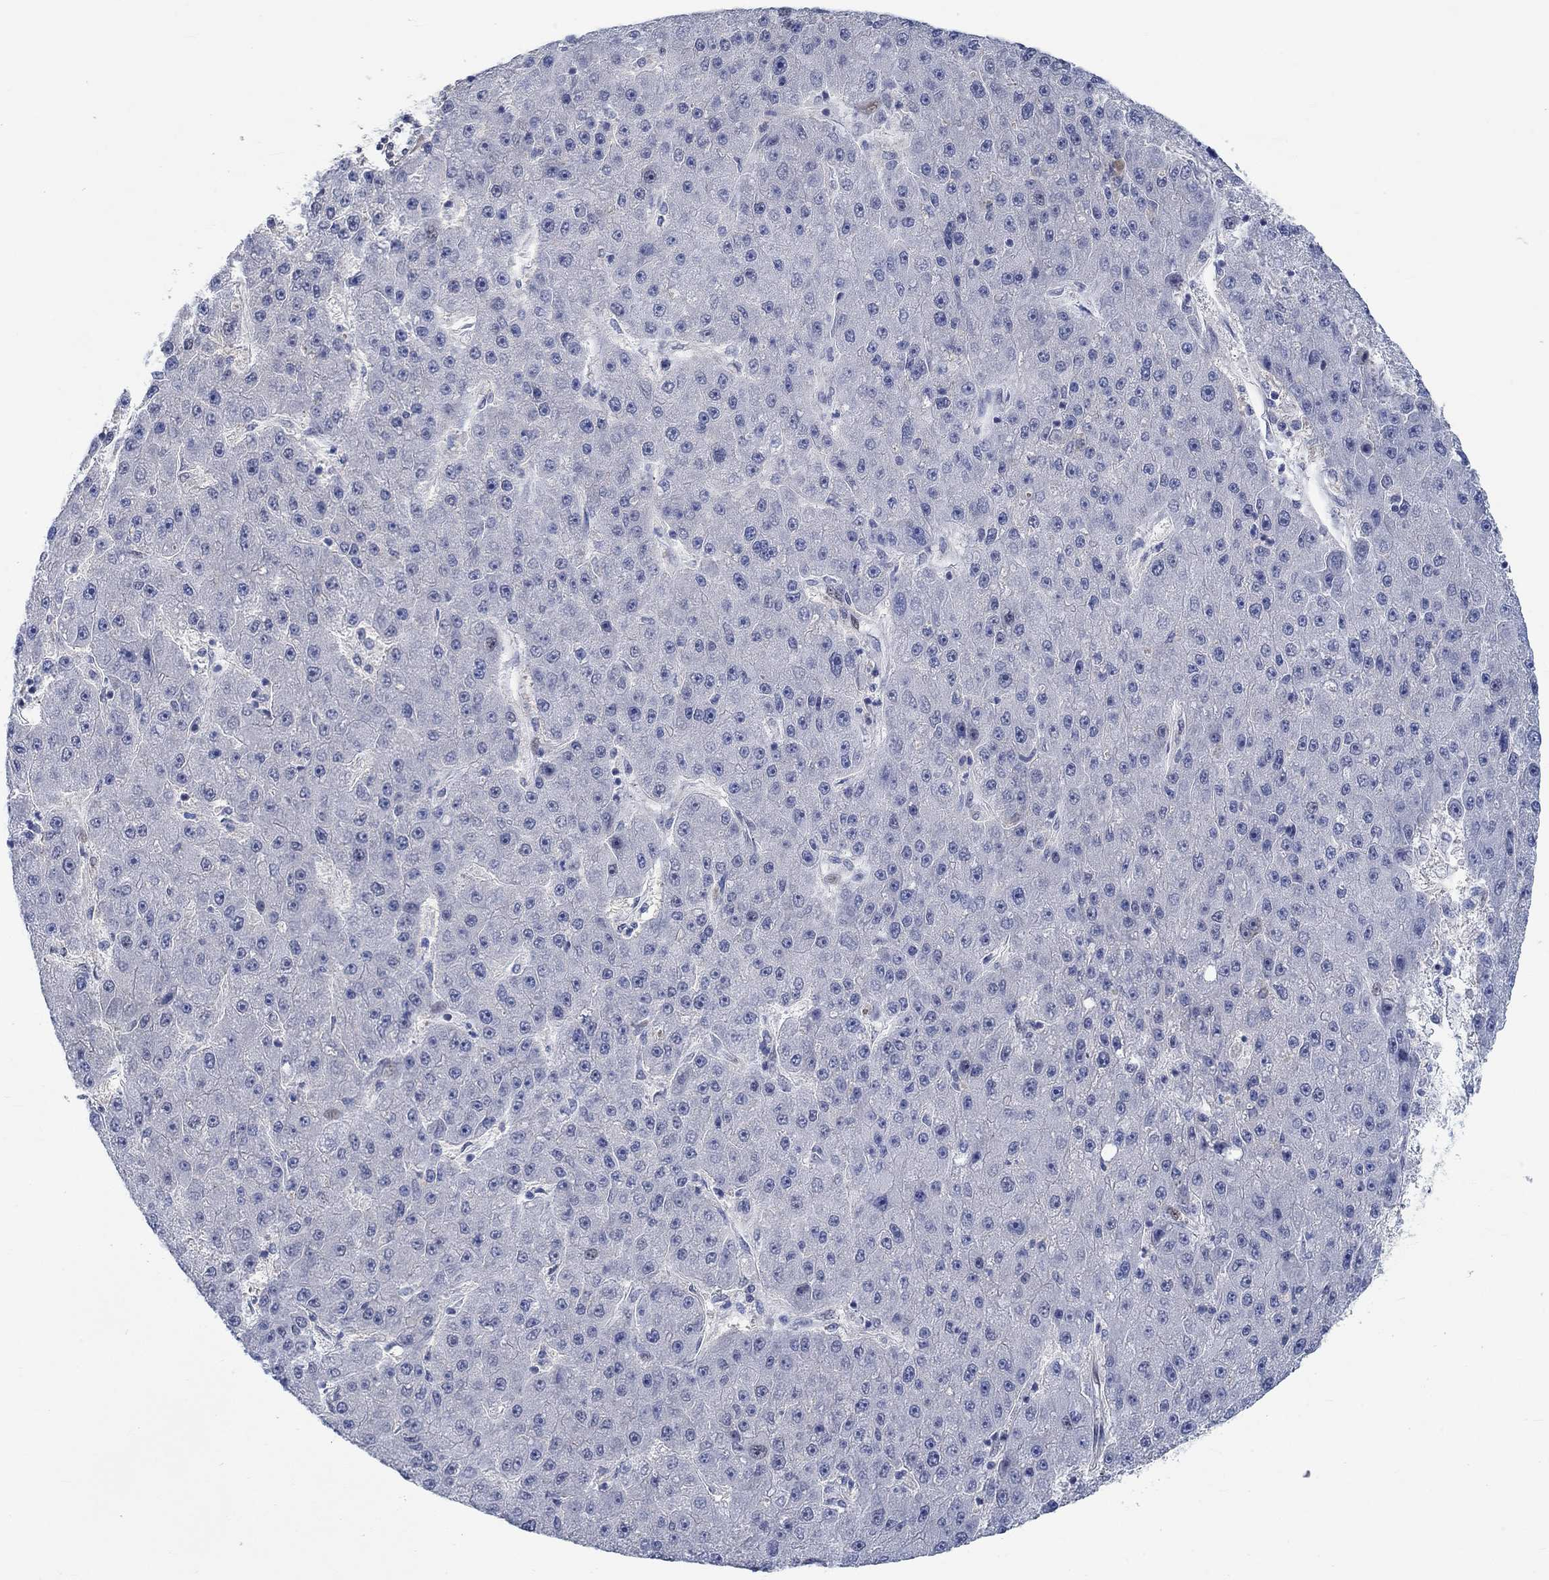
{"staining": {"intensity": "negative", "quantity": "none", "location": "none"}, "tissue": "liver cancer", "cell_type": "Tumor cells", "image_type": "cancer", "snomed": [{"axis": "morphology", "description": "Carcinoma, Hepatocellular, NOS"}, {"axis": "topography", "description": "Liver"}], "caption": "An immunohistochemistry (IHC) micrograph of liver hepatocellular carcinoma is shown. There is no staining in tumor cells of liver hepatocellular carcinoma.", "gene": "KCNH8", "patient": {"sex": "male", "age": 67}}